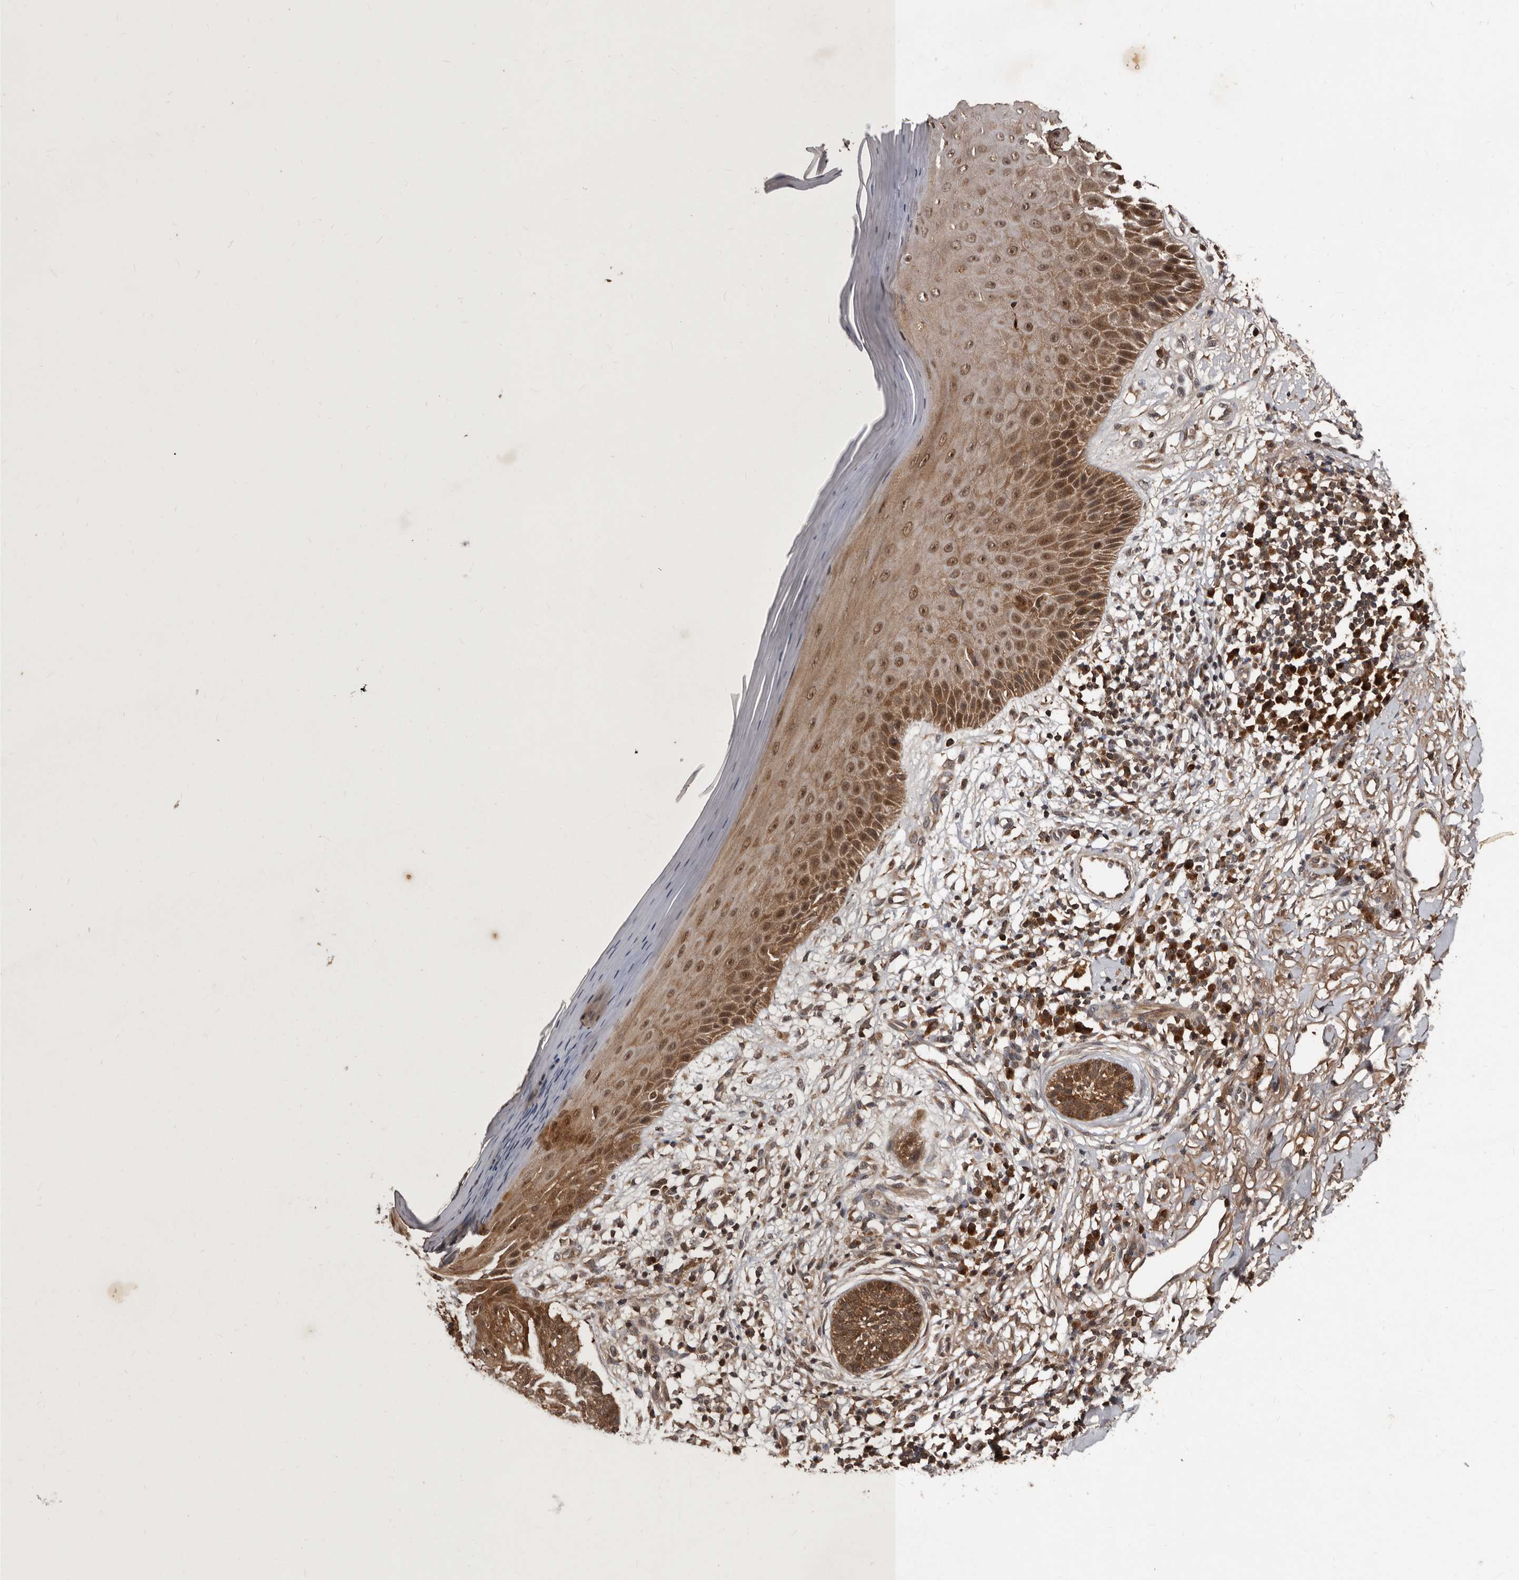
{"staining": {"intensity": "moderate", "quantity": ">75%", "location": "cytoplasmic/membranous"}, "tissue": "skin cancer", "cell_type": "Tumor cells", "image_type": "cancer", "snomed": [{"axis": "morphology", "description": "Normal tissue, NOS"}, {"axis": "morphology", "description": "Basal cell carcinoma"}, {"axis": "topography", "description": "Skin"}], "caption": "Basal cell carcinoma (skin) stained with a protein marker displays moderate staining in tumor cells.", "gene": "PMVK", "patient": {"sex": "male", "age": 67}}